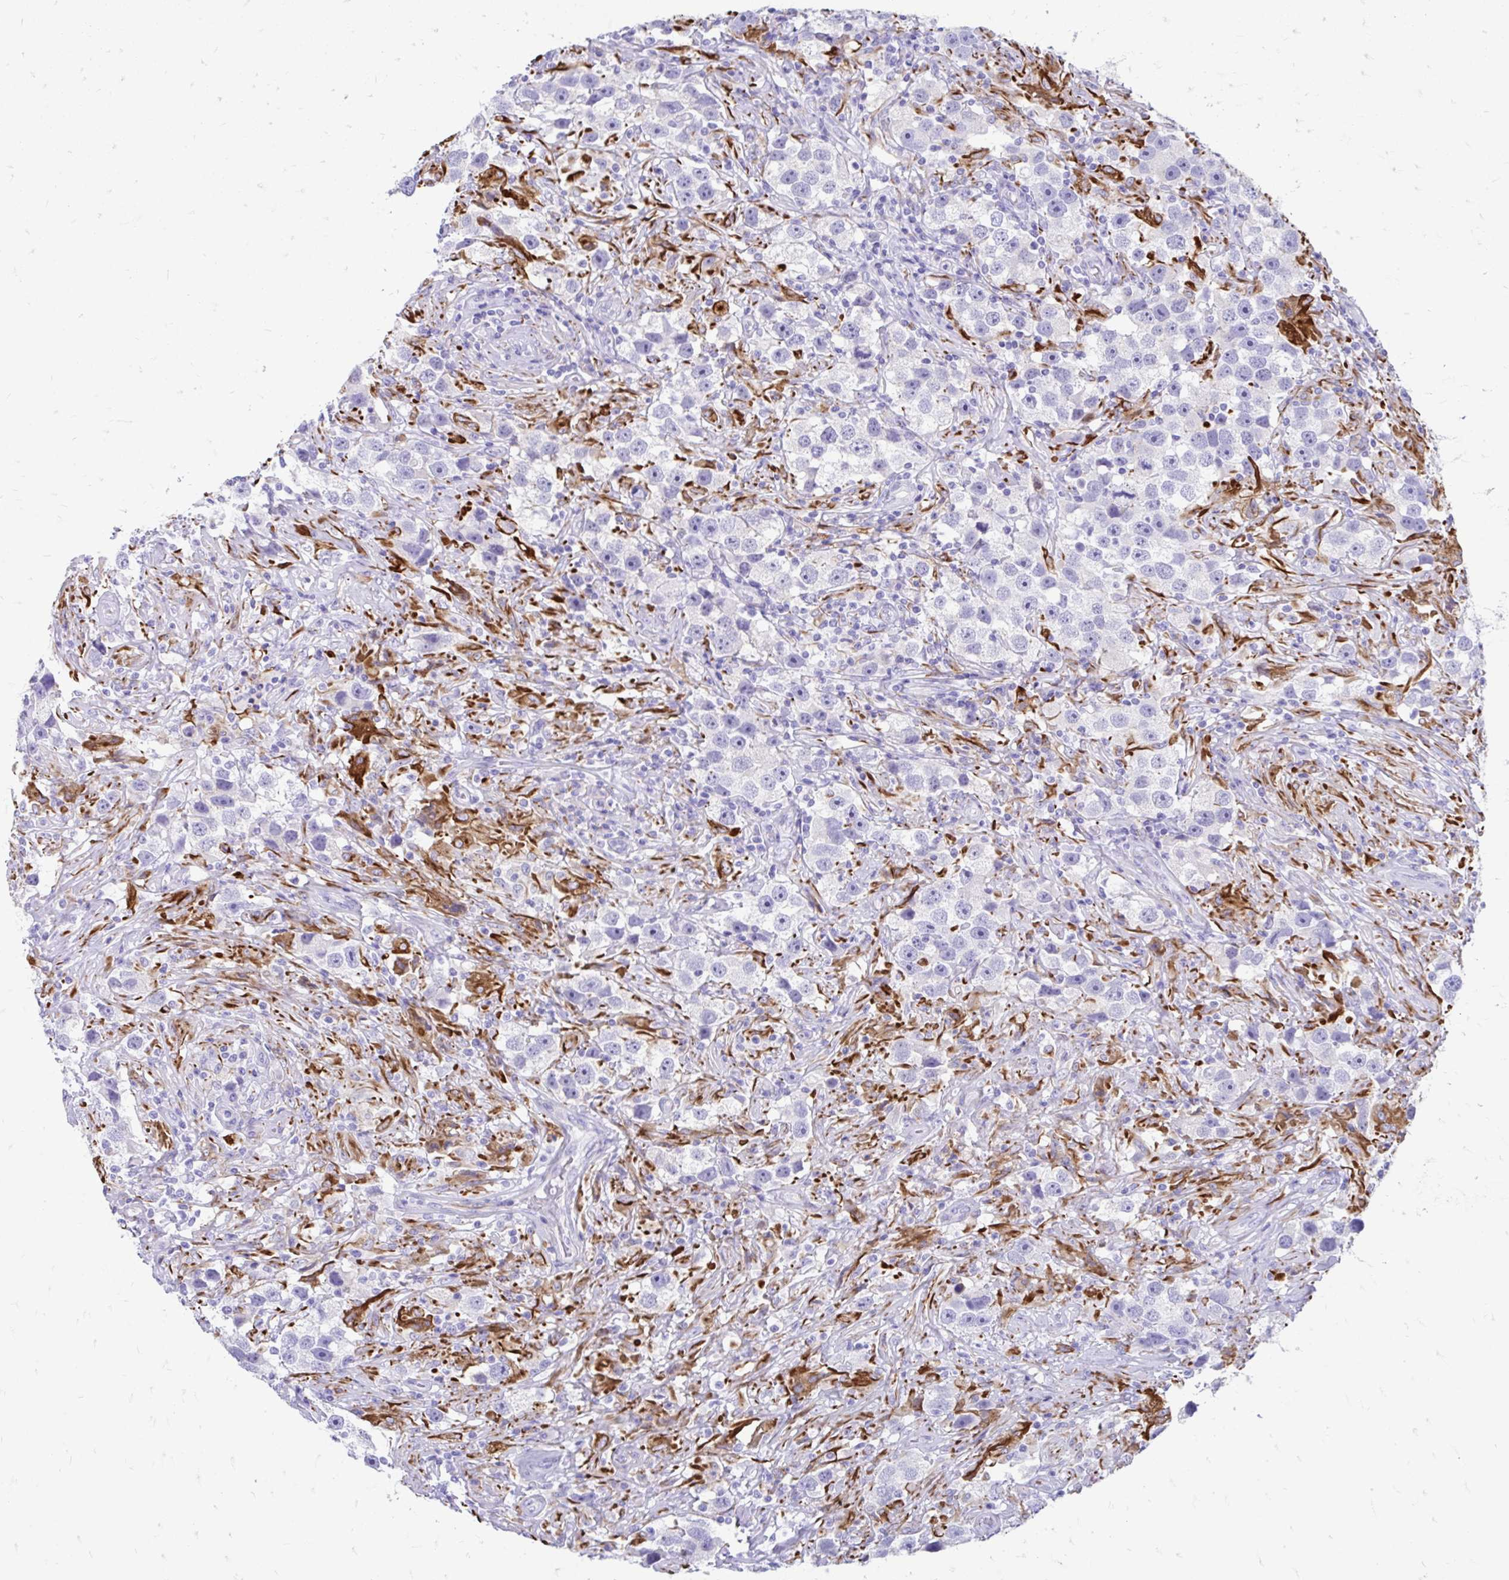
{"staining": {"intensity": "negative", "quantity": "none", "location": "none"}, "tissue": "testis cancer", "cell_type": "Tumor cells", "image_type": "cancer", "snomed": [{"axis": "morphology", "description": "Seminoma, NOS"}, {"axis": "topography", "description": "Testis"}], "caption": "Immunohistochemical staining of human testis cancer reveals no significant expression in tumor cells. The staining was performed using DAB (3,3'-diaminobenzidine) to visualize the protein expression in brown, while the nuclei were stained in blue with hematoxylin (Magnification: 20x).", "gene": "ZNF699", "patient": {"sex": "male", "age": 49}}